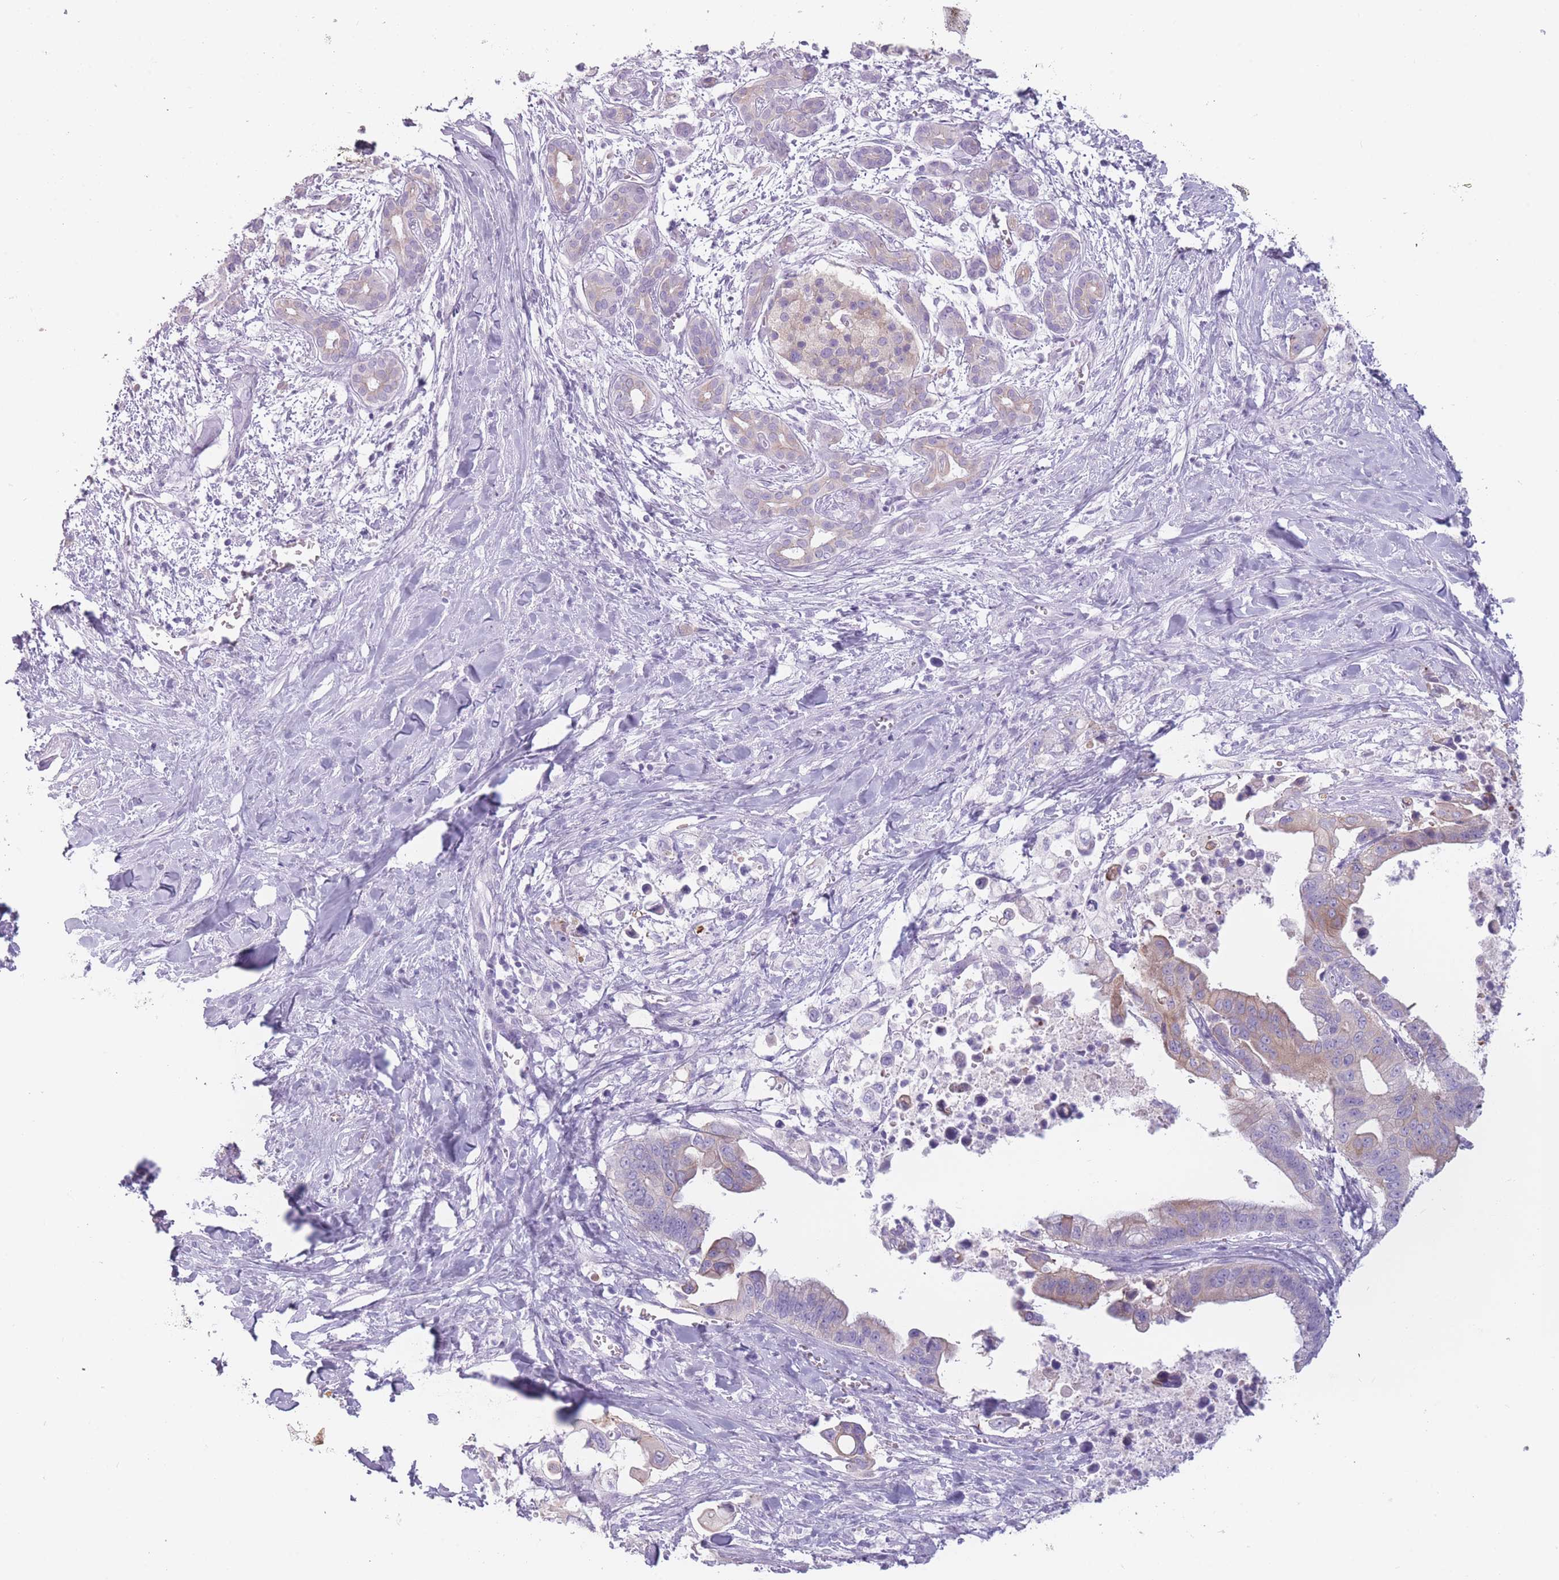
{"staining": {"intensity": "moderate", "quantity": "<25%", "location": "cytoplasmic/membranous"}, "tissue": "pancreatic cancer", "cell_type": "Tumor cells", "image_type": "cancer", "snomed": [{"axis": "morphology", "description": "Adenocarcinoma, NOS"}, {"axis": "topography", "description": "Pancreas"}], "caption": "Protein analysis of pancreatic cancer (adenocarcinoma) tissue shows moderate cytoplasmic/membranous staining in approximately <25% of tumor cells. Using DAB (brown) and hematoxylin (blue) stains, captured at high magnification using brightfield microscopy.", "gene": "PPFIA3", "patient": {"sex": "male", "age": 61}}